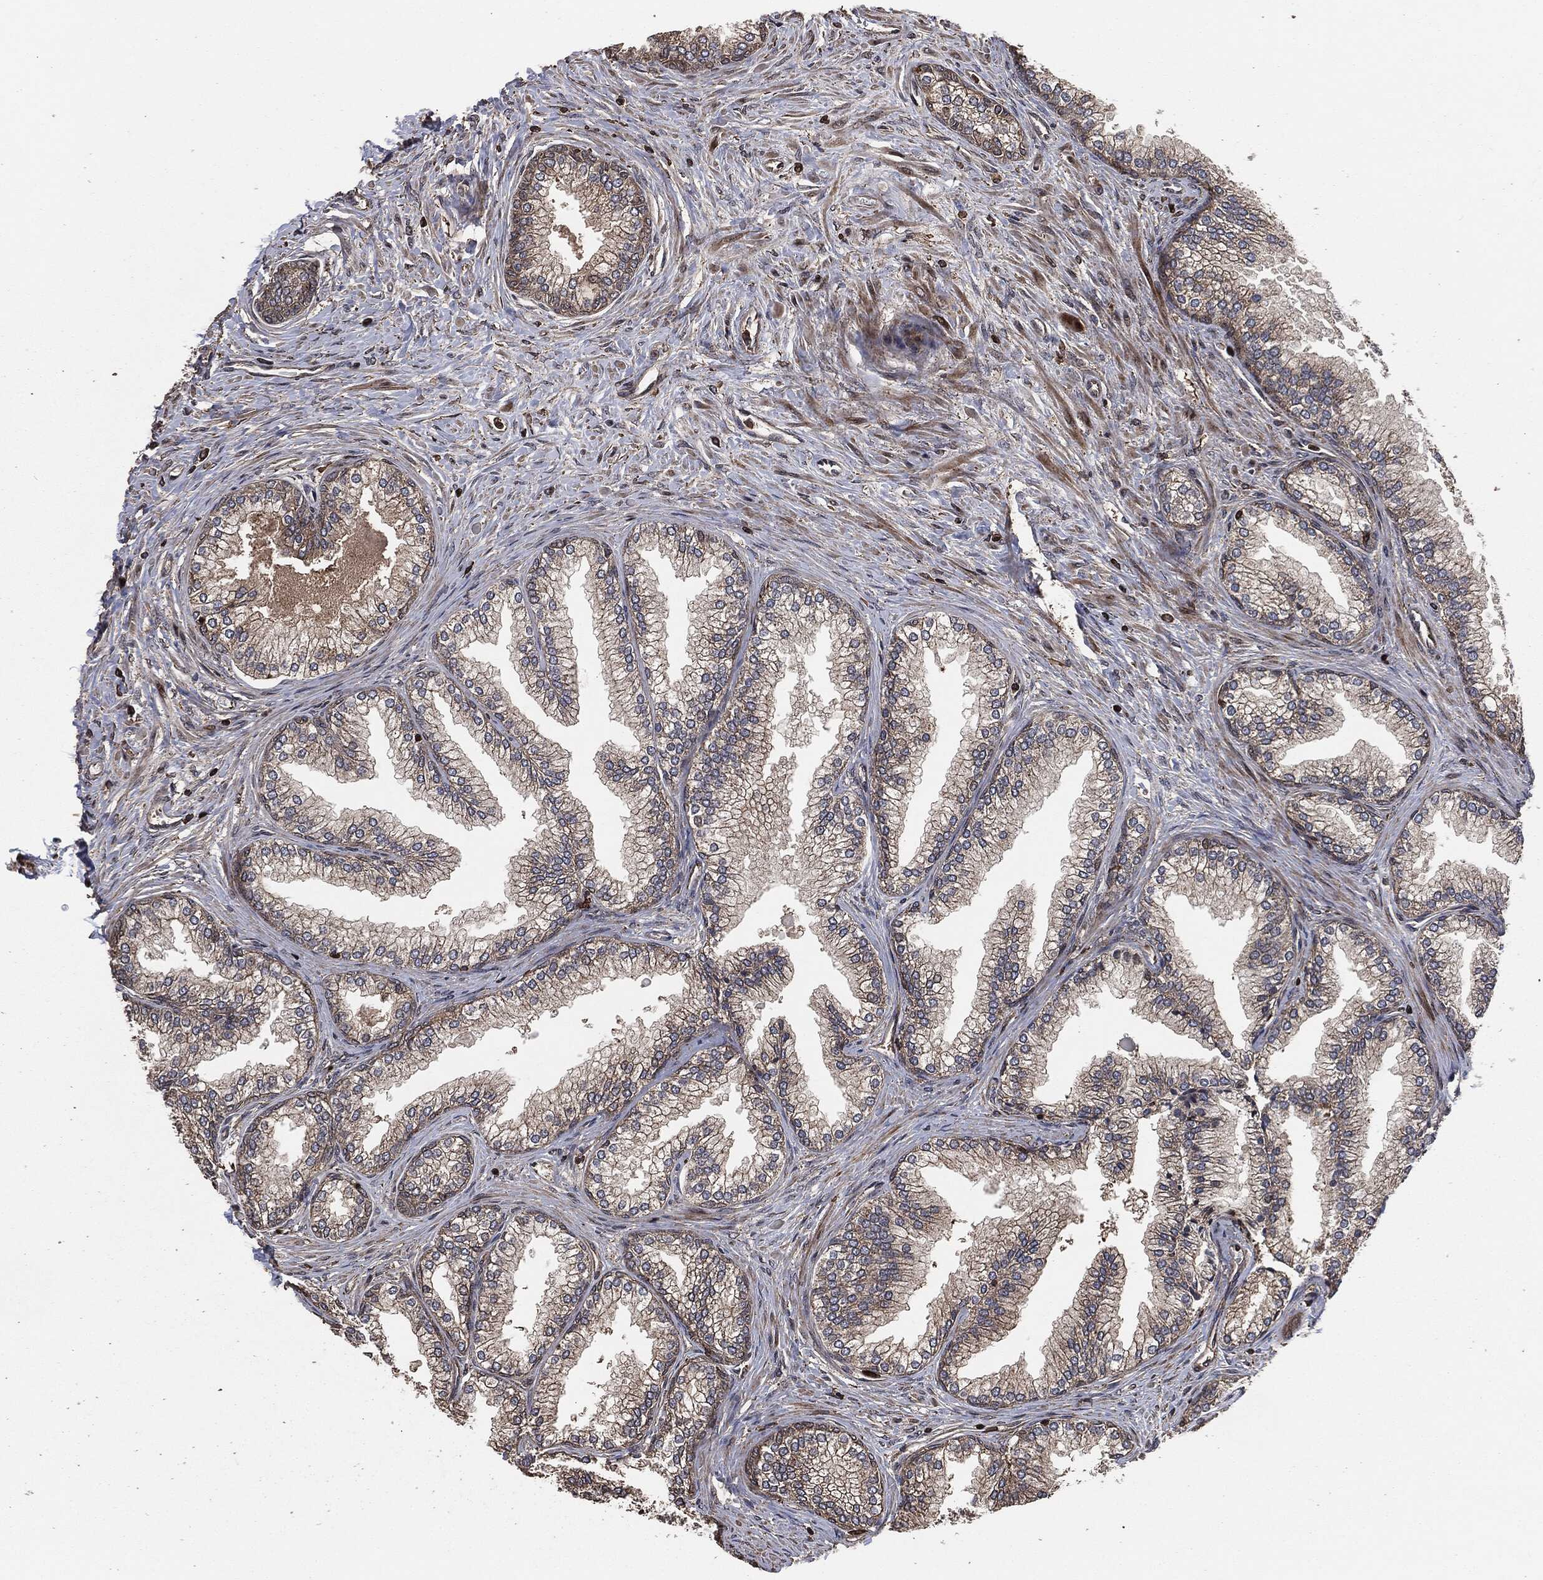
{"staining": {"intensity": "strong", "quantity": "25%-75%", "location": "cytoplasmic/membranous"}, "tissue": "prostate", "cell_type": "Glandular cells", "image_type": "normal", "snomed": [{"axis": "morphology", "description": "Normal tissue, NOS"}, {"axis": "topography", "description": "Prostate"}], "caption": "This histopathology image exhibits benign prostate stained with immunohistochemistry to label a protein in brown. The cytoplasmic/membranous of glandular cells show strong positivity for the protein. Nuclei are counter-stained blue.", "gene": "IFIT1", "patient": {"sex": "male", "age": 72}}